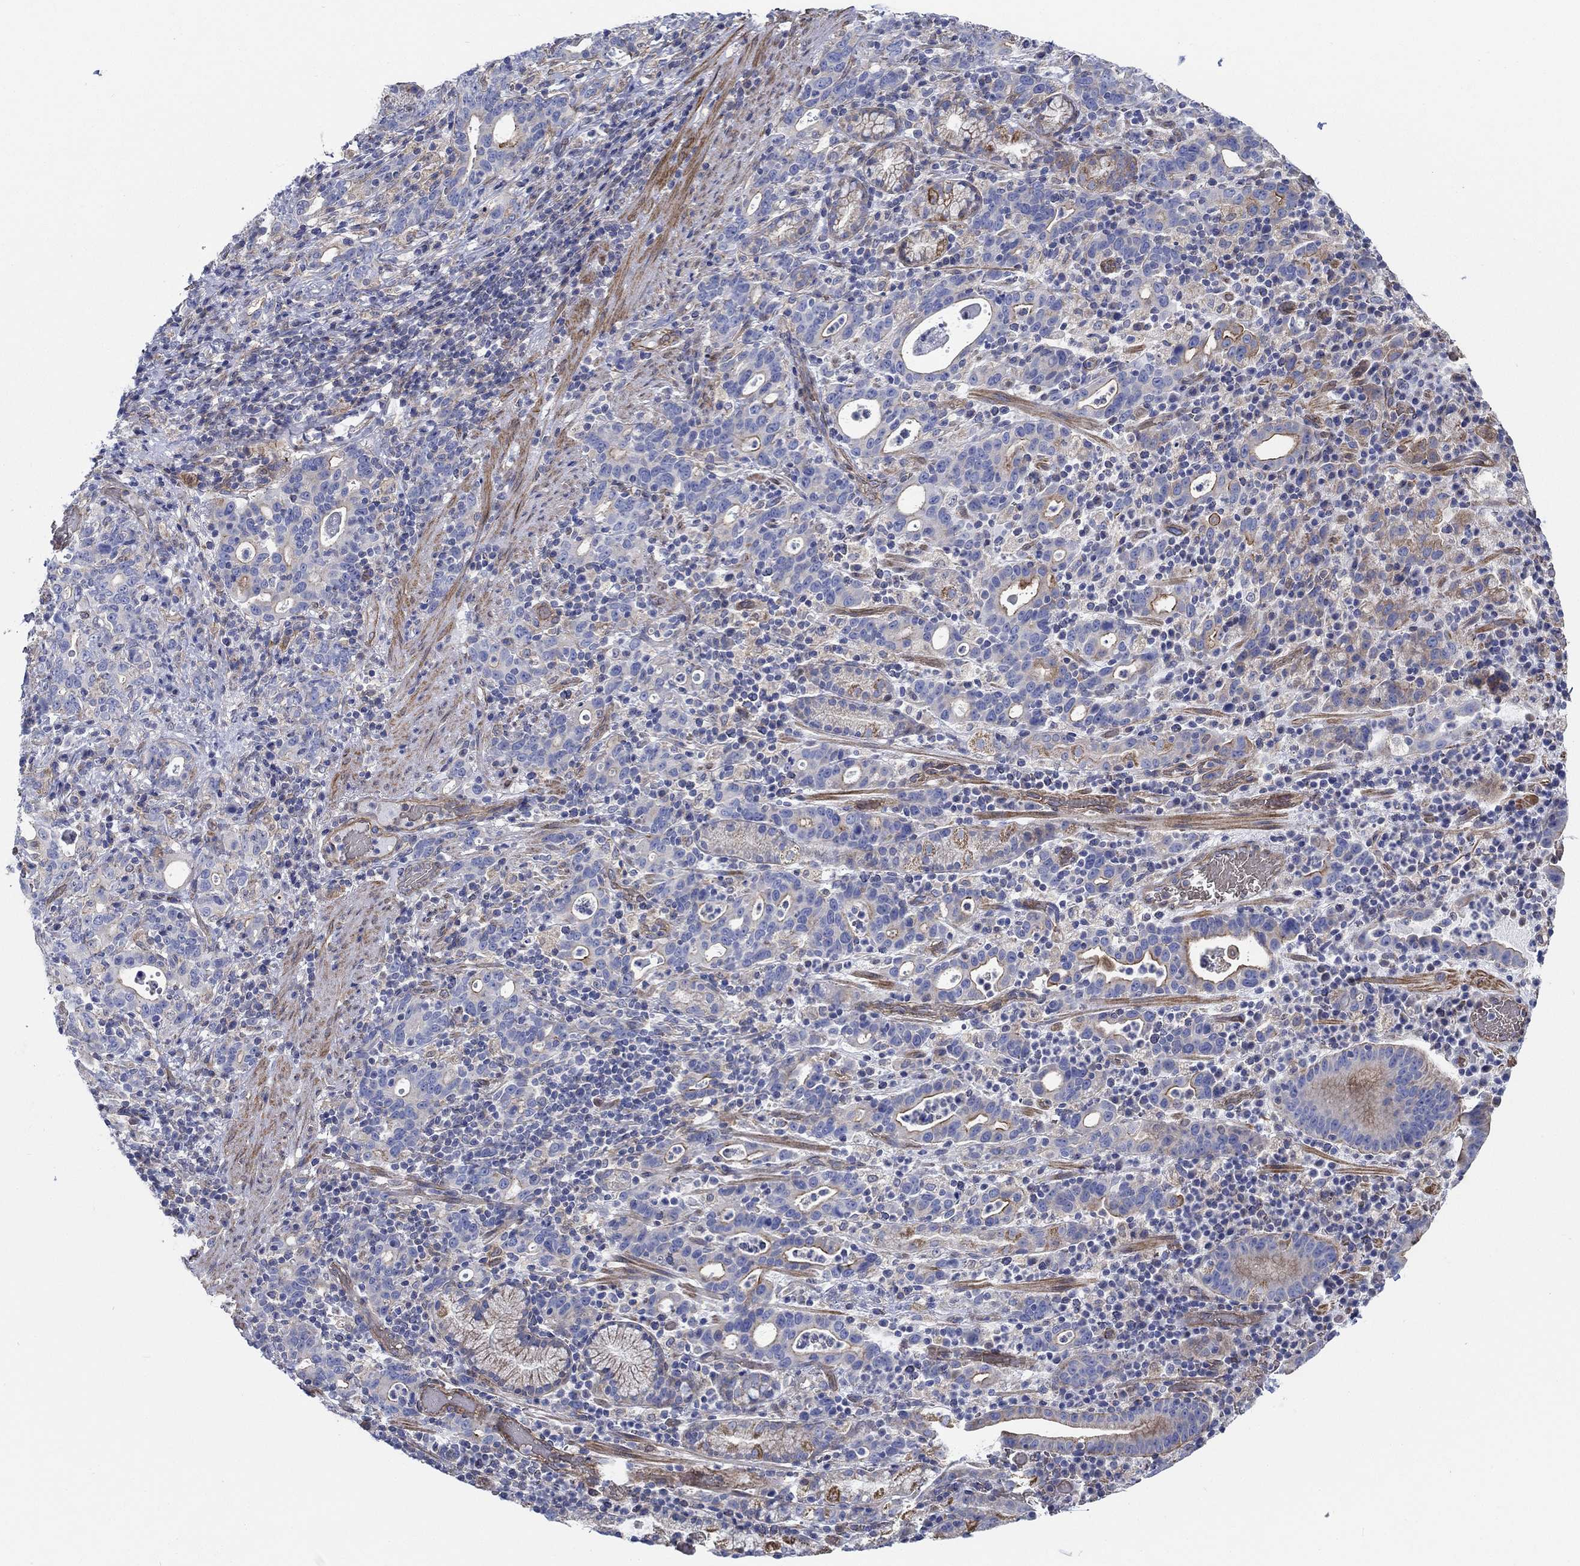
{"staining": {"intensity": "strong", "quantity": "<25%", "location": "cytoplasmic/membranous"}, "tissue": "stomach cancer", "cell_type": "Tumor cells", "image_type": "cancer", "snomed": [{"axis": "morphology", "description": "Adenocarcinoma, NOS"}, {"axis": "topography", "description": "Stomach"}], "caption": "The image demonstrates a brown stain indicating the presence of a protein in the cytoplasmic/membranous of tumor cells in stomach cancer.", "gene": "FMN1", "patient": {"sex": "male", "age": 79}}